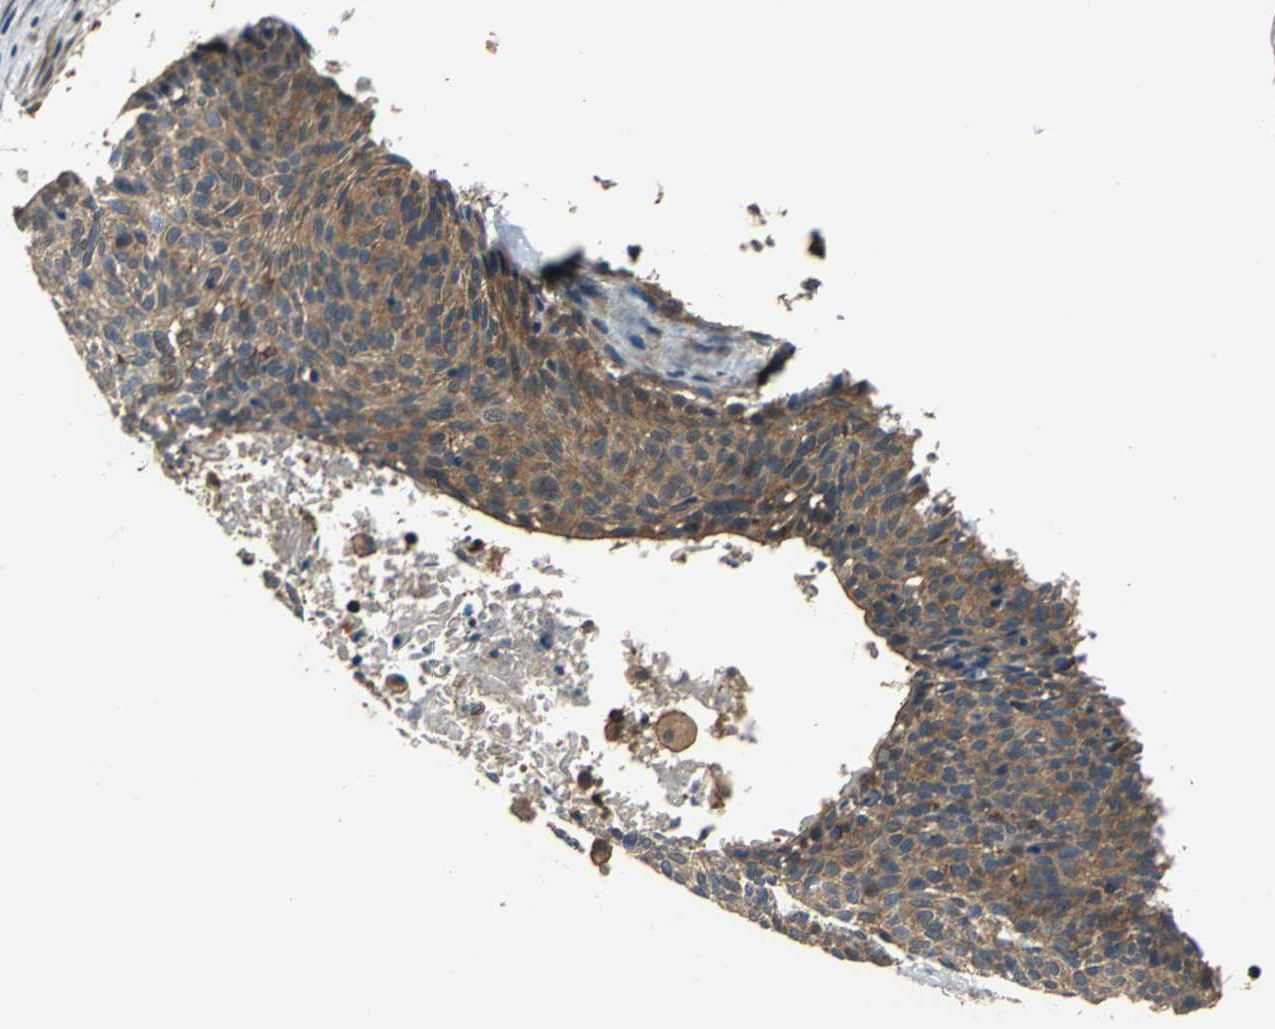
{"staining": {"intensity": "strong", "quantity": ">75%", "location": "cytoplasmic/membranous"}, "tissue": "skin cancer", "cell_type": "Tumor cells", "image_type": "cancer", "snomed": [{"axis": "morphology", "description": "Normal tissue, NOS"}, {"axis": "morphology", "description": "Basal cell carcinoma"}, {"axis": "topography", "description": "Skin"}], "caption": "IHC (DAB) staining of human skin cancer demonstrates strong cytoplasmic/membranous protein positivity in approximately >75% of tumor cells.", "gene": "EIF2B2", "patient": {"sex": "female", "age": 57}}